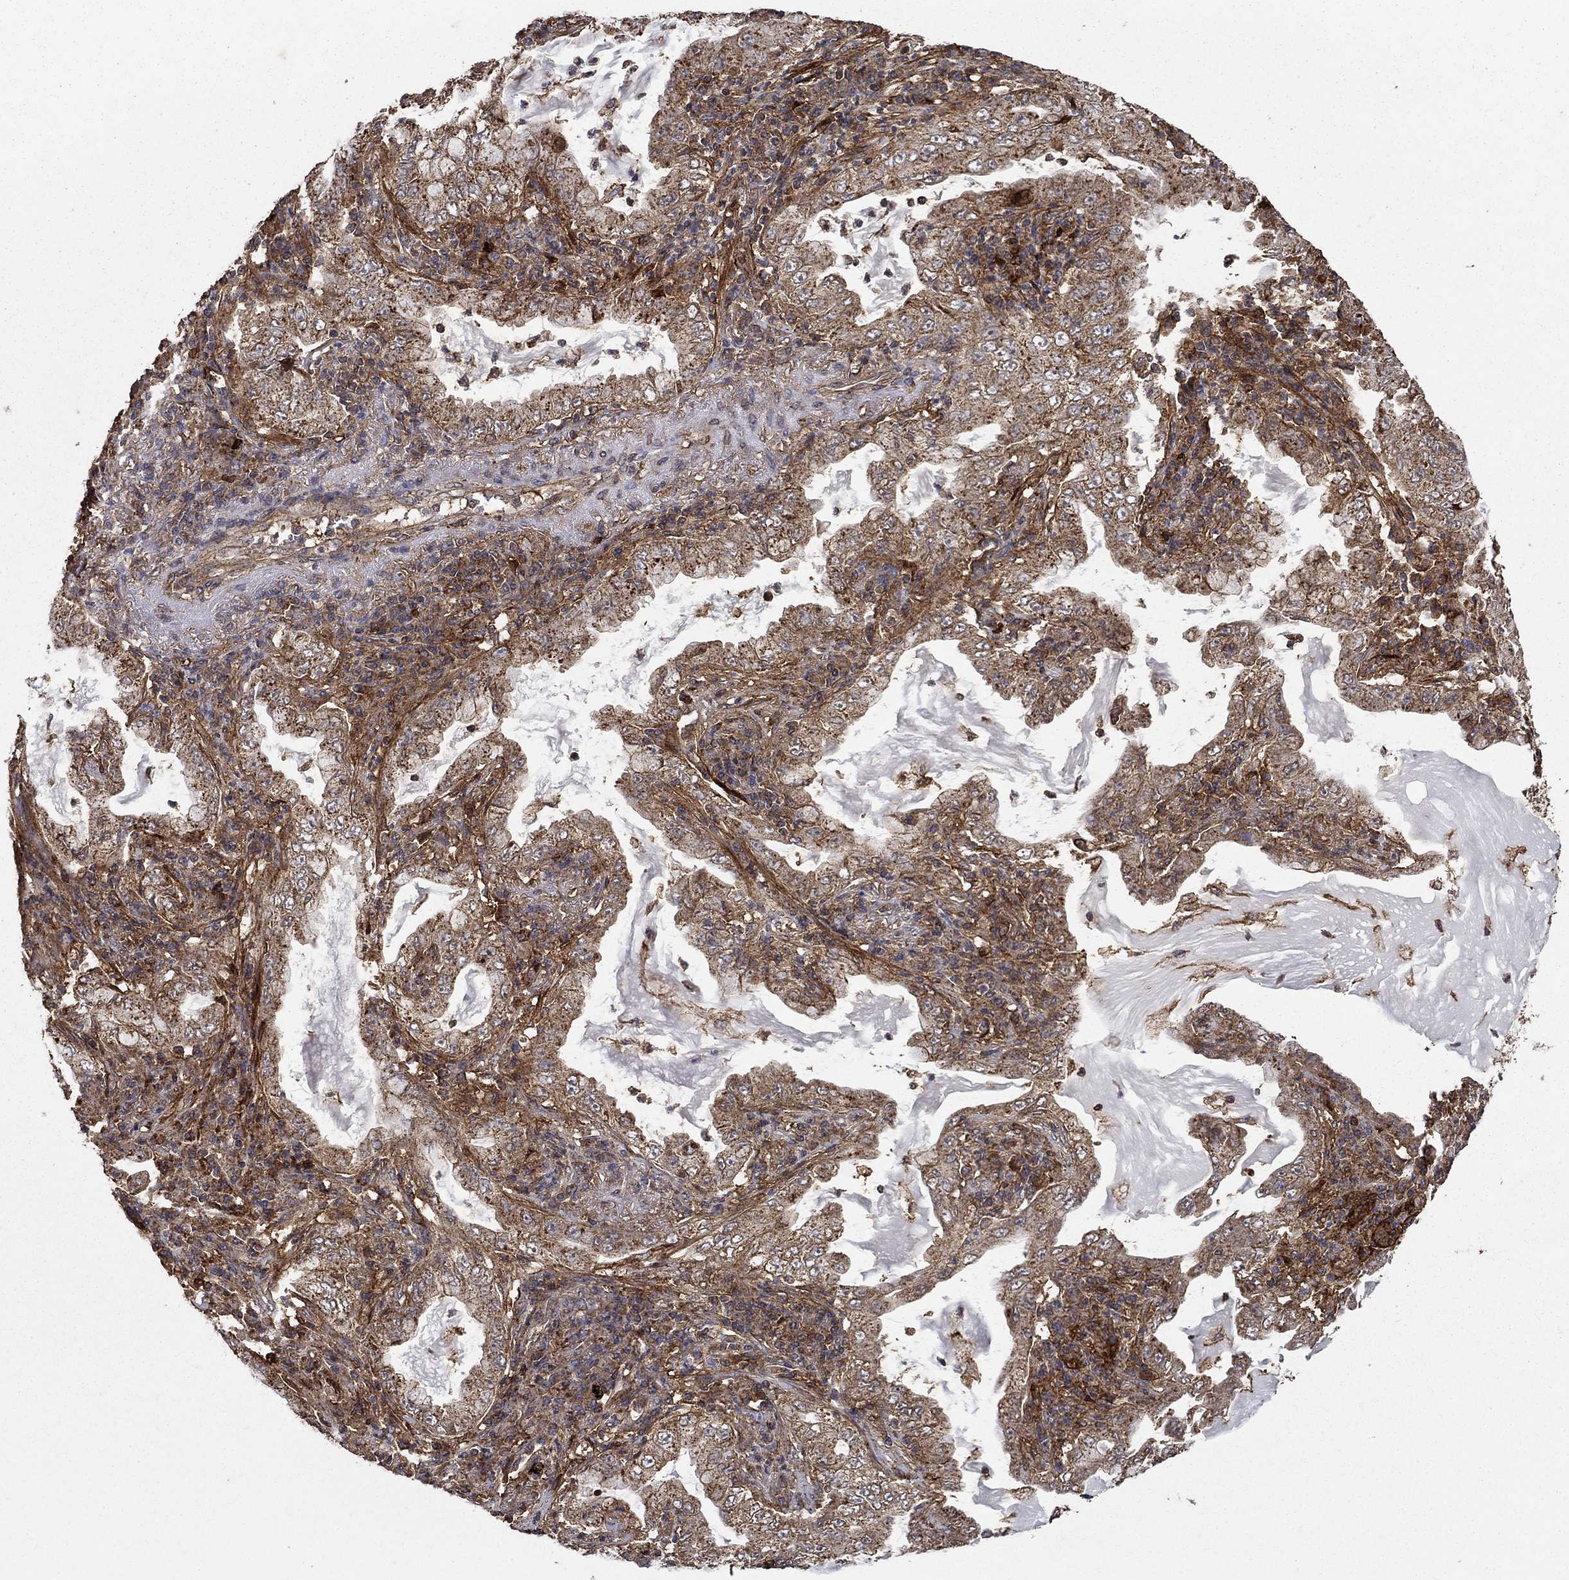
{"staining": {"intensity": "strong", "quantity": "25%-75%", "location": "cytoplasmic/membranous"}, "tissue": "lung cancer", "cell_type": "Tumor cells", "image_type": "cancer", "snomed": [{"axis": "morphology", "description": "Adenocarcinoma, NOS"}, {"axis": "topography", "description": "Lung"}], "caption": "Brown immunohistochemical staining in adenocarcinoma (lung) exhibits strong cytoplasmic/membranous staining in approximately 25%-75% of tumor cells.", "gene": "IFRD1", "patient": {"sex": "female", "age": 73}}